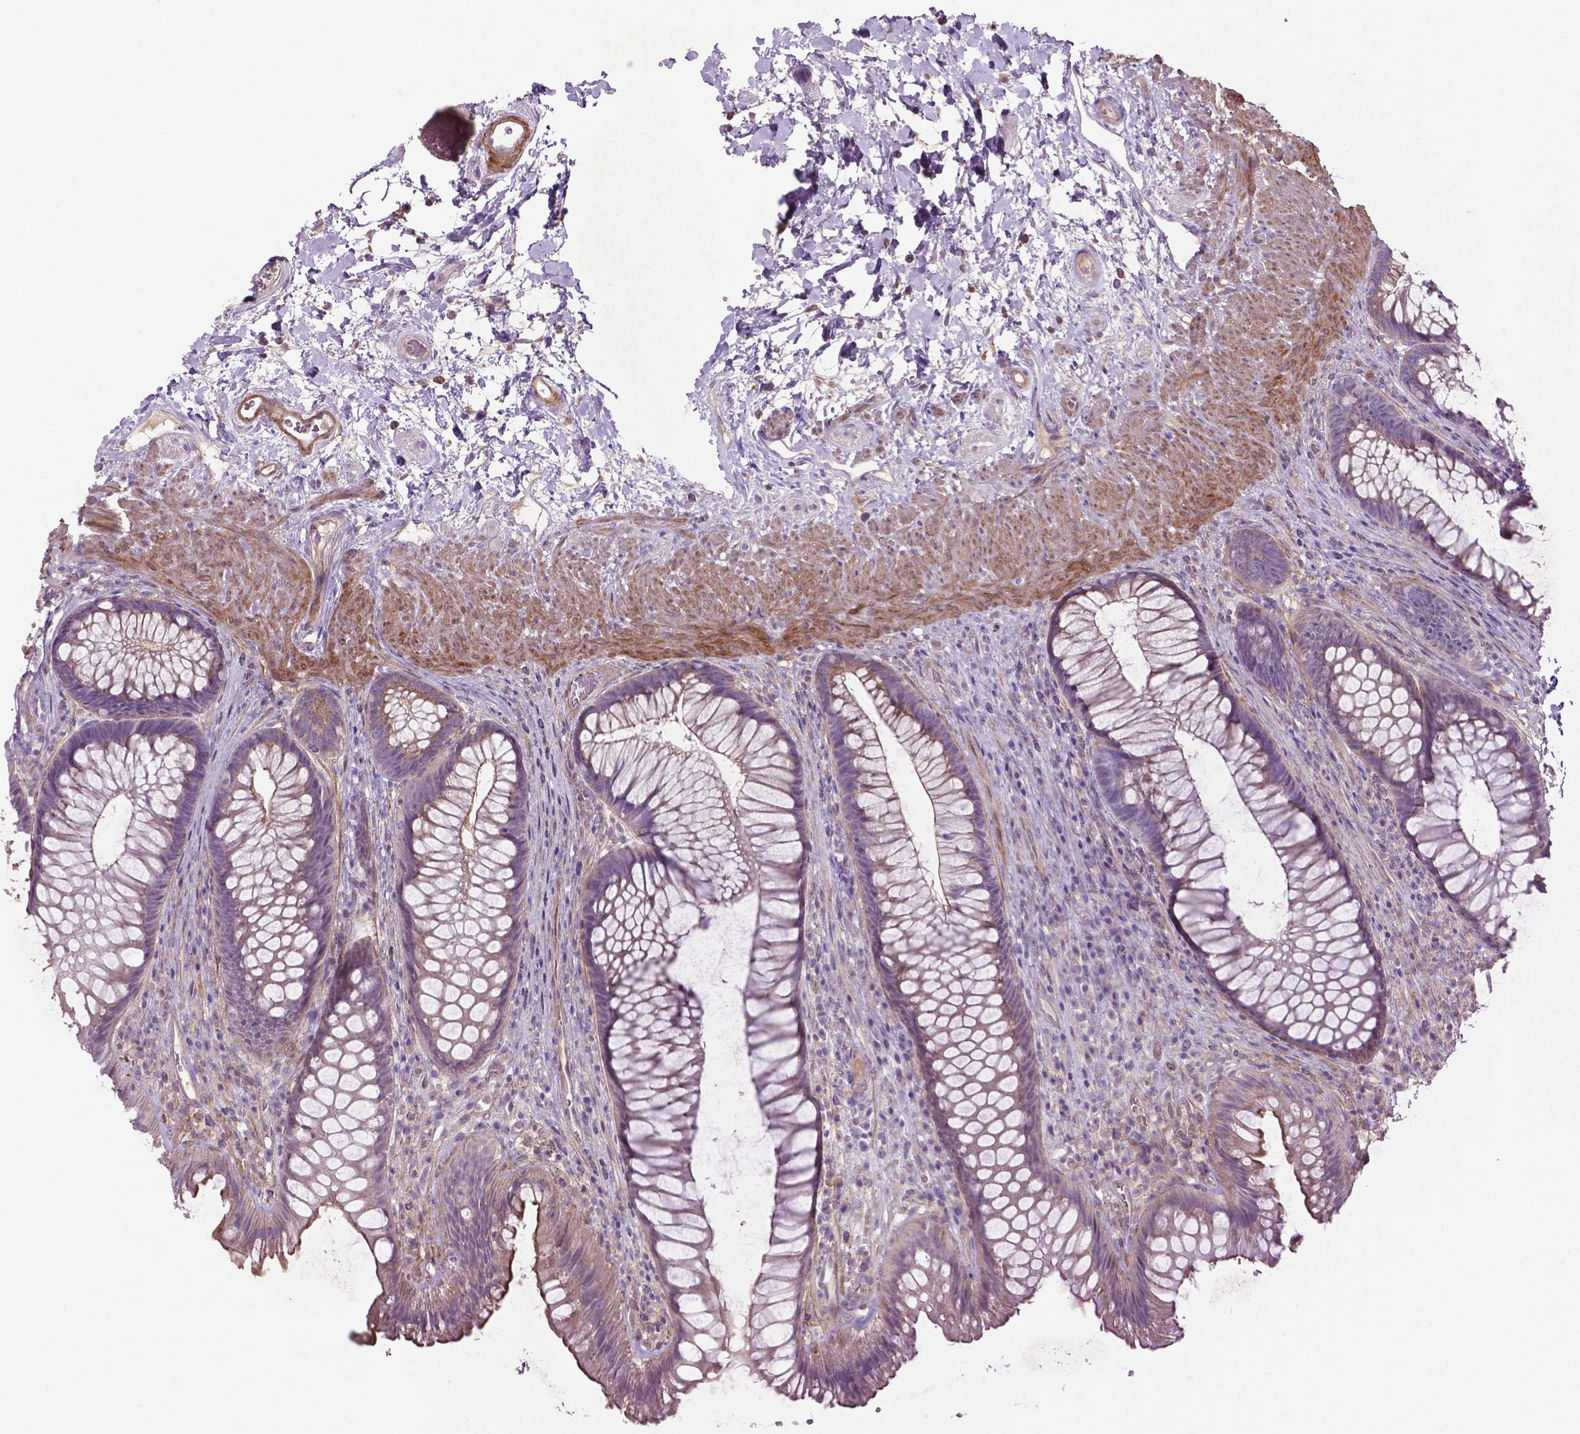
{"staining": {"intensity": "negative", "quantity": "none", "location": "none"}, "tissue": "rectum", "cell_type": "Glandular cells", "image_type": "normal", "snomed": [{"axis": "morphology", "description": "Normal tissue, NOS"}, {"axis": "topography", "description": "Smooth muscle"}, {"axis": "topography", "description": "Rectum"}], "caption": "This micrograph is of benign rectum stained with immunohistochemistry to label a protein in brown with the nuclei are counter-stained blue. There is no positivity in glandular cells. (DAB immunohistochemistry with hematoxylin counter stain).", "gene": "BMP4", "patient": {"sex": "male", "age": 53}}